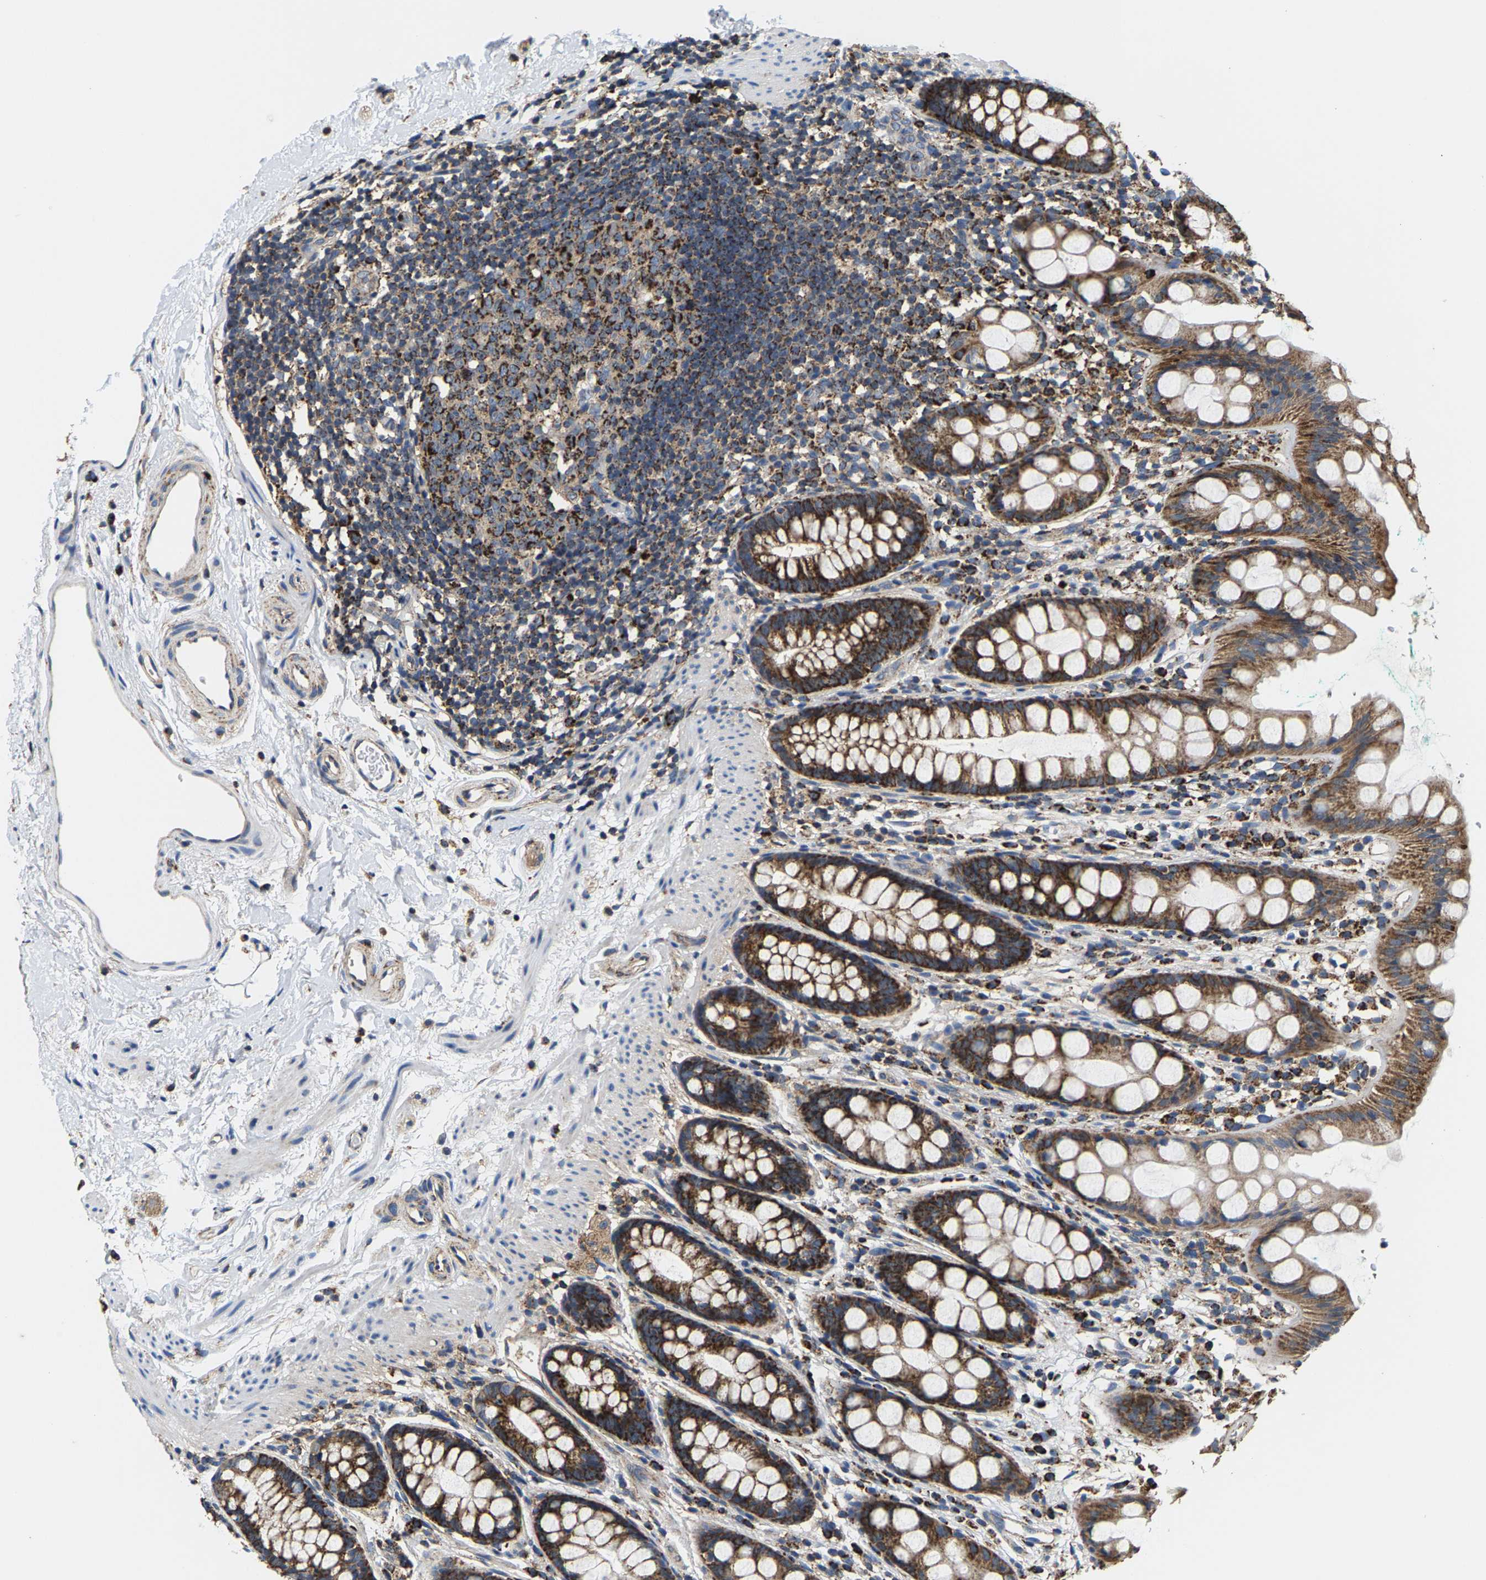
{"staining": {"intensity": "strong", "quantity": ">75%", "location": "cytoplasmic/membranous"}, "tissue": "rectum", "cell_type": "Glandular cells", "image_type": "normal", "snomed": [{"axis": "morphology", "description": "Normal tissue, NOS"}, {"axis": "topography", "description": "Rectum"}], "caption": "Rectum stained with DAB (3,3'-diaminobenzidine) IHC demonstrates high levels of strong cytoplasmic/membranous expression in about >75% of glandular cells. The staining is performed using DAB (3,3'-diaminobenzidine) brown chromogen to label protein expression. The nuclei are counter-stained blue using hematoxylin.", "gene": "SHMT2", "patient": {"sex": "female", "age": 65}}